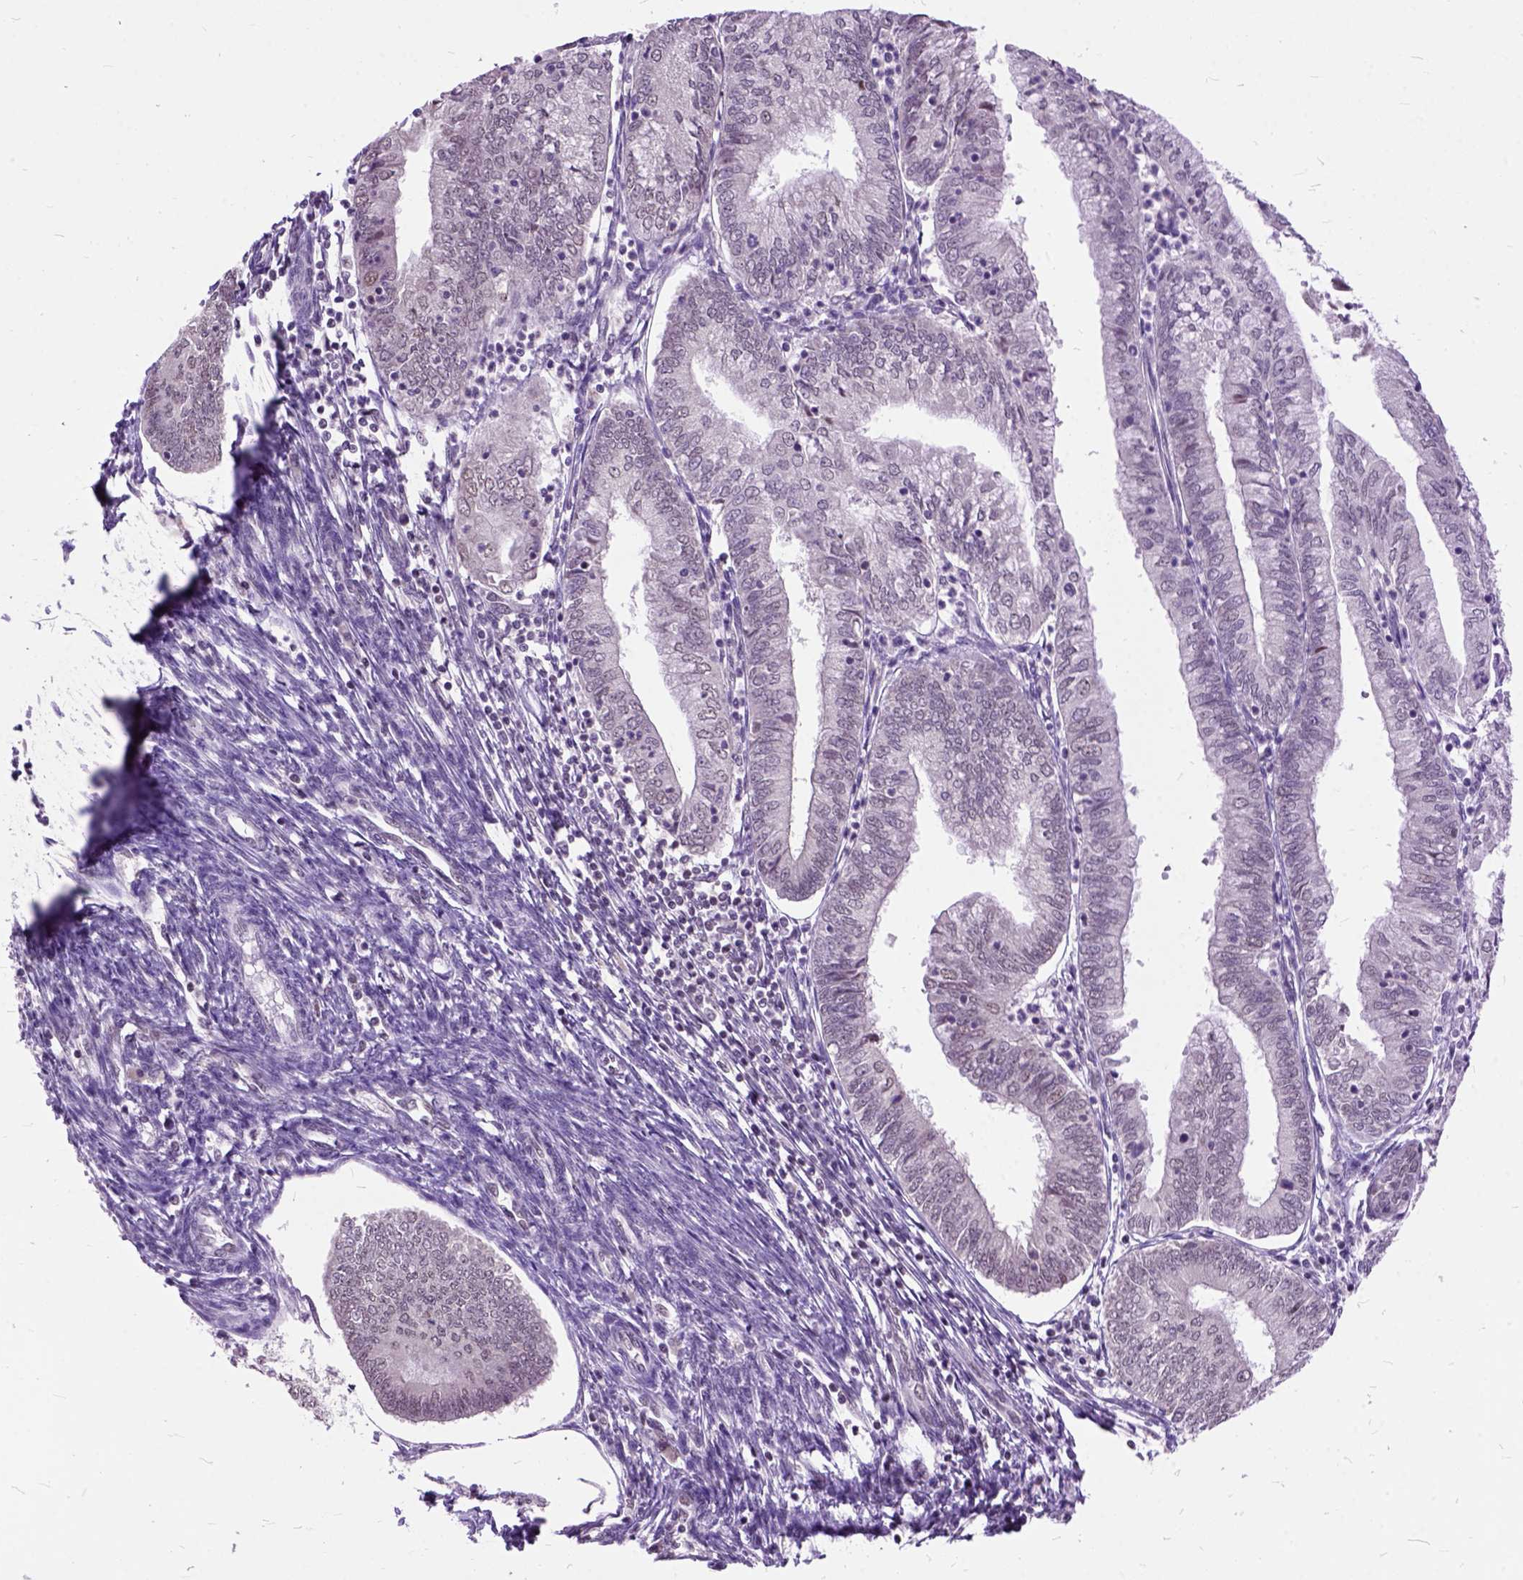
{"staining": {"intensity": "negative", "quantity": "none", "location": "none"}, "tissue": "endometrial cancer", "cell_type": "Tumor cells", "image_type": "cancer", "snomed": [{"axis": "morphology", "description": "Adenocarcinoma, NOS"}, {"axis": "topography", "description": "Endometrium"}], "caption": "The immunohistochemistry (IHC) micrograph has no significant staining in tumor cells of endometrial cancer (adenocarcinoma) tissue. Nuclei are stained in blue.", "gene": "ORC5", "patient": {"sex": "female", "age": 55}}